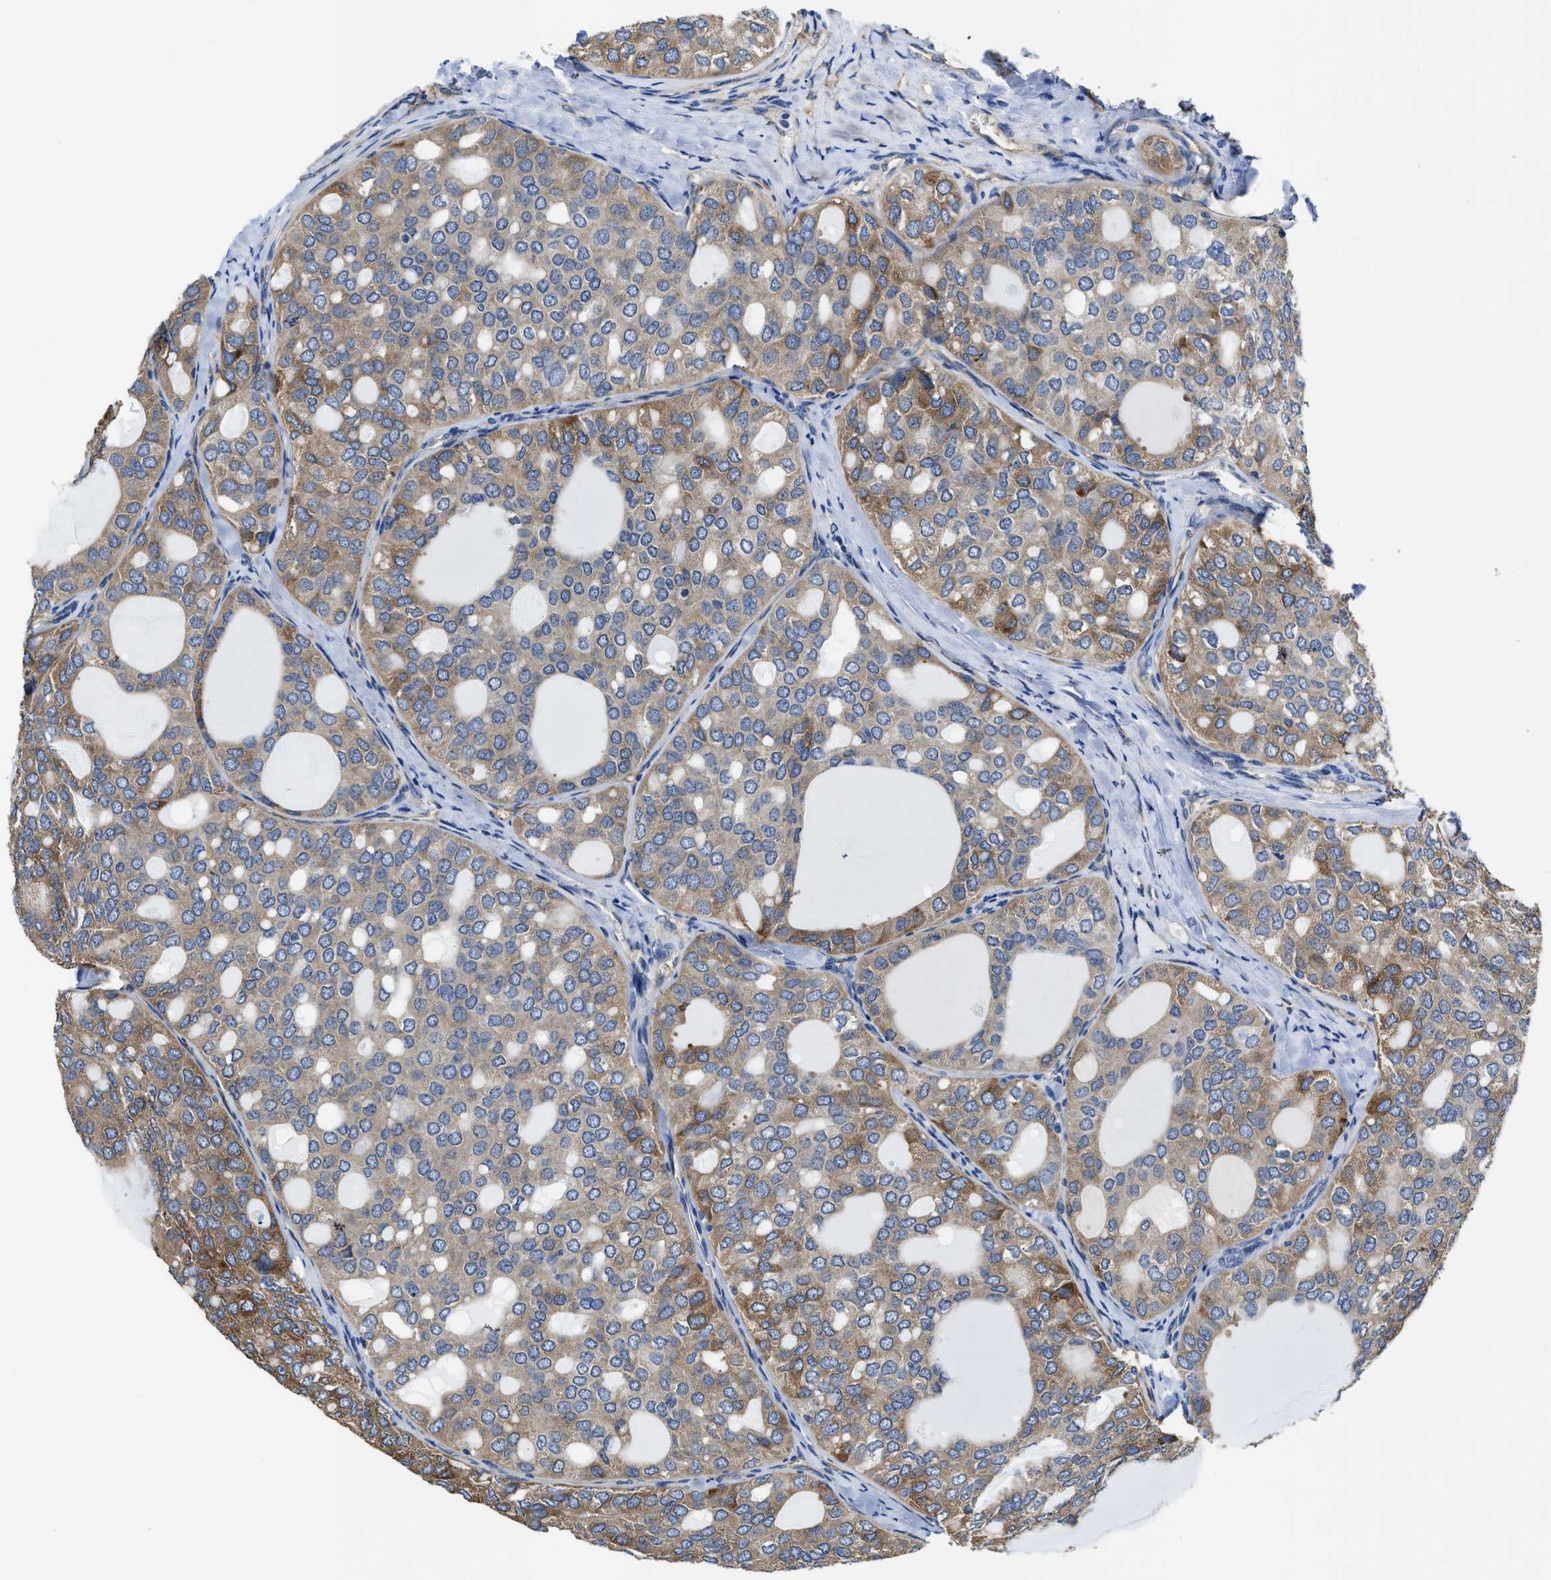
{"staining": {"intensity": "moderate", "quantity": ">75%", "location": "cytoplasmic/membranous"}, "tissue": "thyroid cancer", "cell_type": "Tumor cells", "image_type": "cancer", "snomed": [{"axis": "morphology", "description": "Follicular adenoma carcinoma, NOS"}, {"axis": "topography", "description": "Thyroid gland"}], "caption": "Immunohistochemical staining of thyroid cancer (follicular adenoma carcinoma) demonstrates medium levels of moderate cytoplasmic/membranous expression in about >75% of tumor cells.", "gene": "C22orf42", "patient": {"sex": "male", "age": 75}}